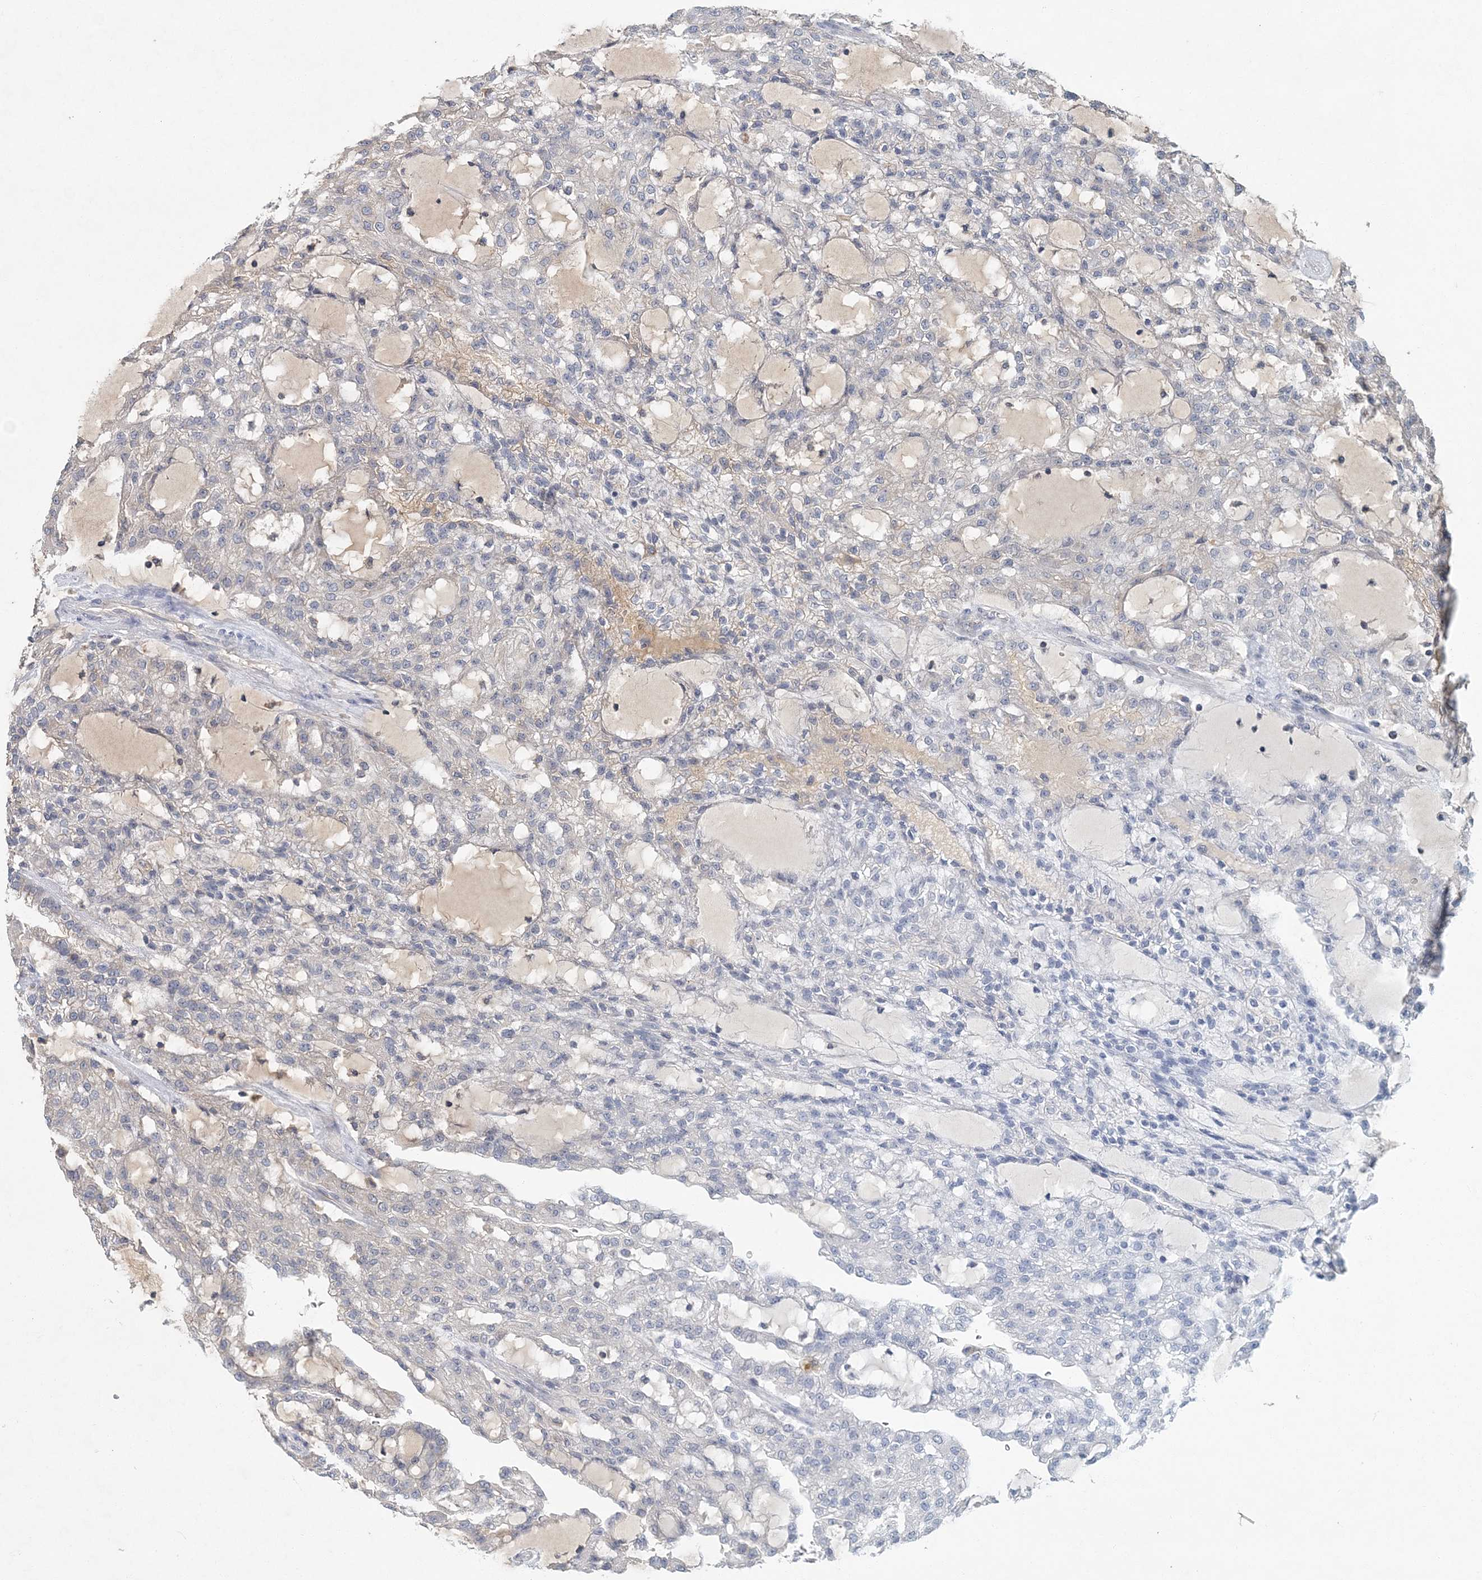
{"staining": {"intensity": "negative", "quantity": "none", "location": "none"}, "tissue": "renal cancer", "cell_type": "Tumor cells", "image_type": "cancer", "snomed": [{"axis": "morphology", "description": "Adenocarcinoma, NOS"}, {"axis": "topography", "description": "Kidney"}], "caption": "The photomicrograph exhibits no staining of tumor cells in renal cancer (adenocarcinoma). The staining is performed using DAB (3,3'-diaminobenzidine) brown chromogen with nuclei counter-stained in using hematoxylin.", "gene": "RNF25", "patient": {"sex": "male", "age": 63}}